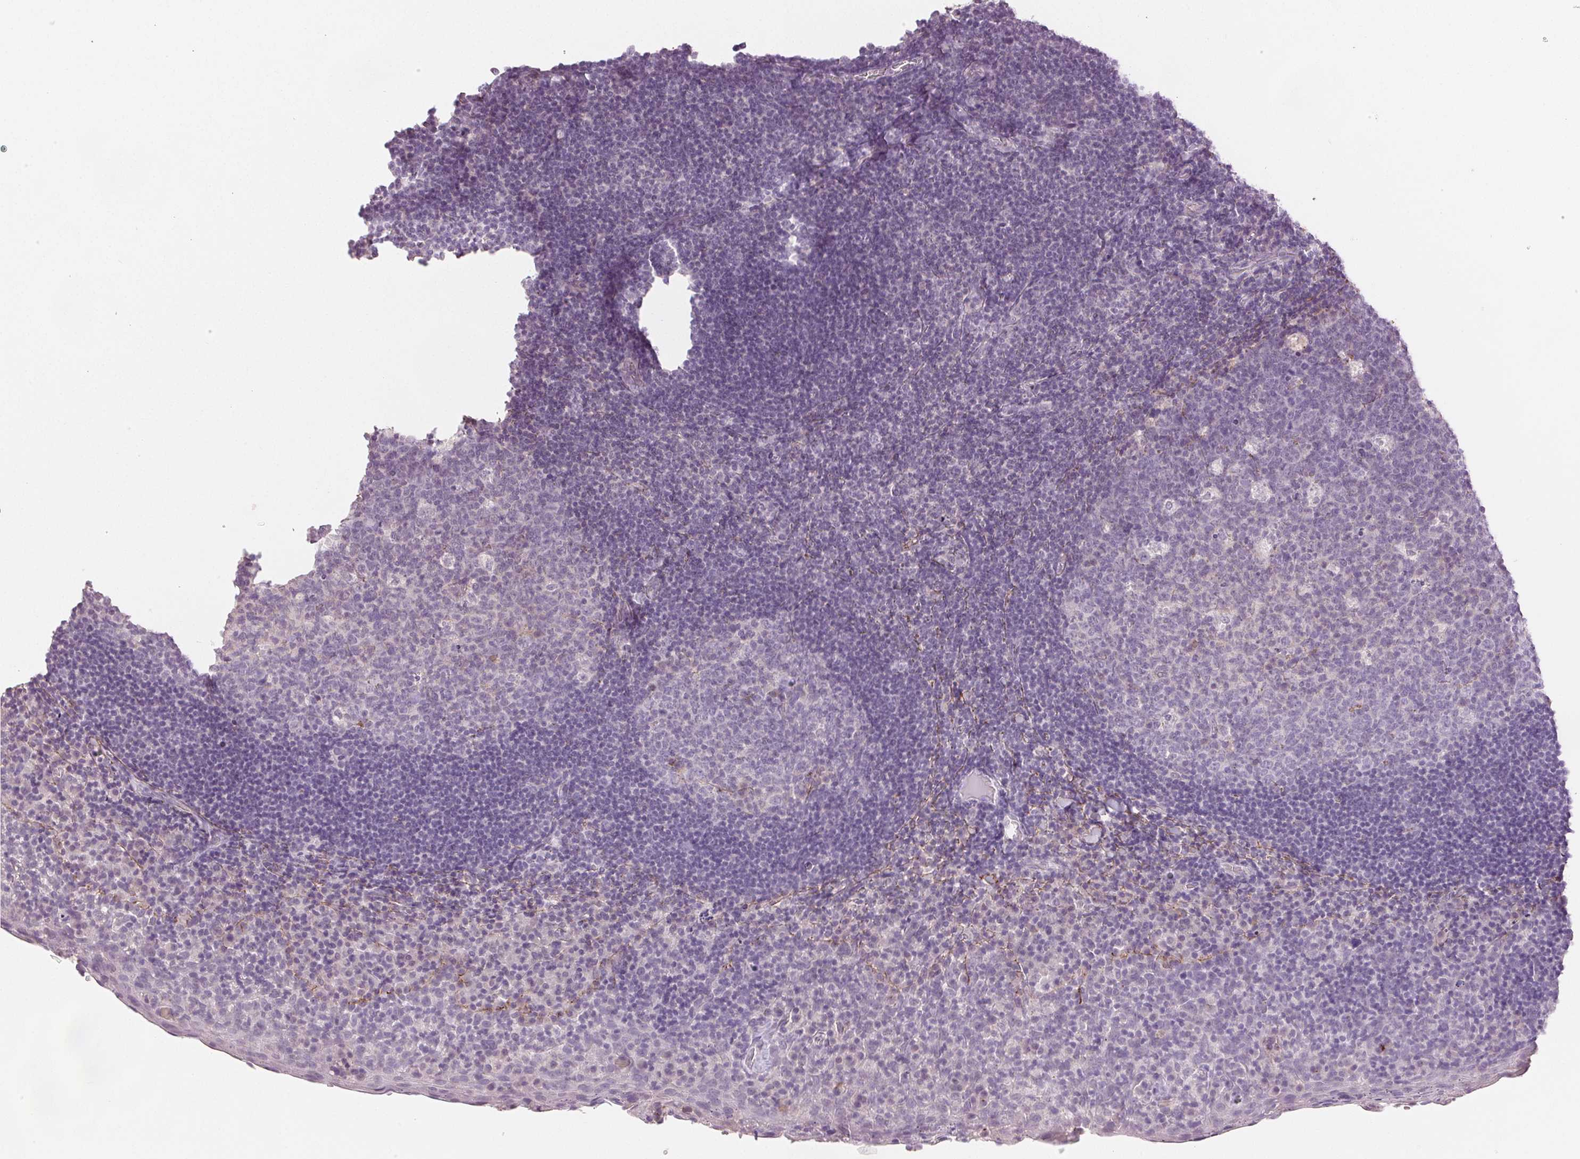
{"staining": {"intensity": "negative", "quantity": "none", "location": "none"}, "tissue": "tonsil", "cell_type": "Germinal center cells", "image_type": "normal", "snomed": [{"axis": "morphology", "description": "Normal tissue, NOS"}, {"axis": "topography", "description": "Tonsil"}], "caption": "Human tonsil stained for a protein using immunohistochemistry shows no expression in germinal center cells.", "gene": "FBN1", "patient": {"sex": "male", "age": 17}}